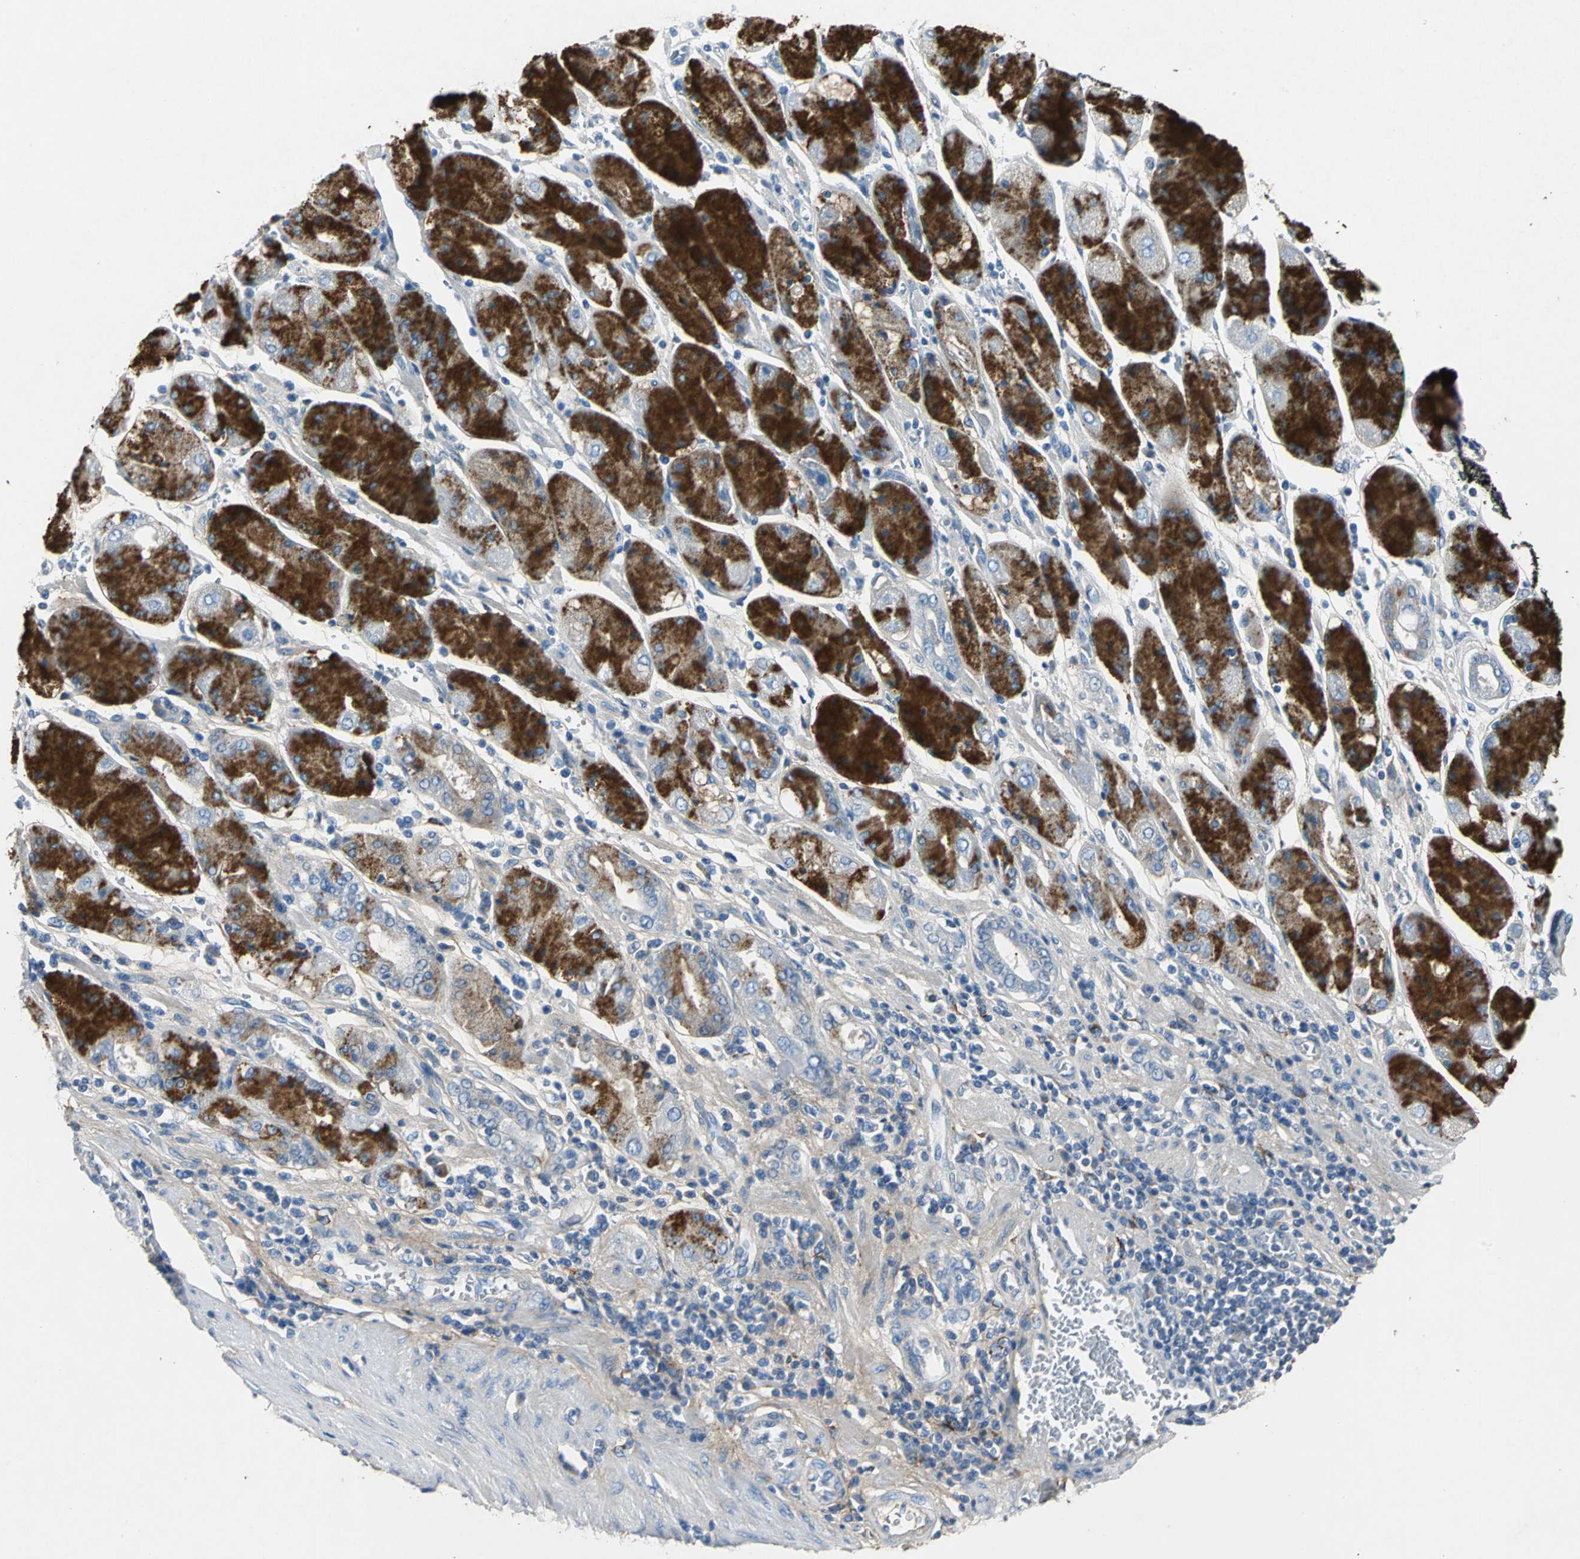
{"staining": {"intensity": "negative", "quantity": "none", "location": "none"}, "tissue": "stomach cancer", "cell_type": "Tumor cells", "image_type": "cancer", "snomed": [{"axis": "morphology", "description": "Normal tissue, NOS"}, {"axis": "morphology", "description": "Adenocarcinoma, NOS"}, {"axis": "topography", "description": "Stomach, upper"}, {"axis": "topography", "description": "Stomach"}], "caption": "A micrograph of stomach cancer (adenocarcinoma) stained for a protein demonstrates no brown staining in tumor cells. (DAB immunohistochemistry (IHC) visualized using brightfield microscopy, high magnification).", "gene": "EFNB3", "patient": {"sex": "male", "age": 59}}